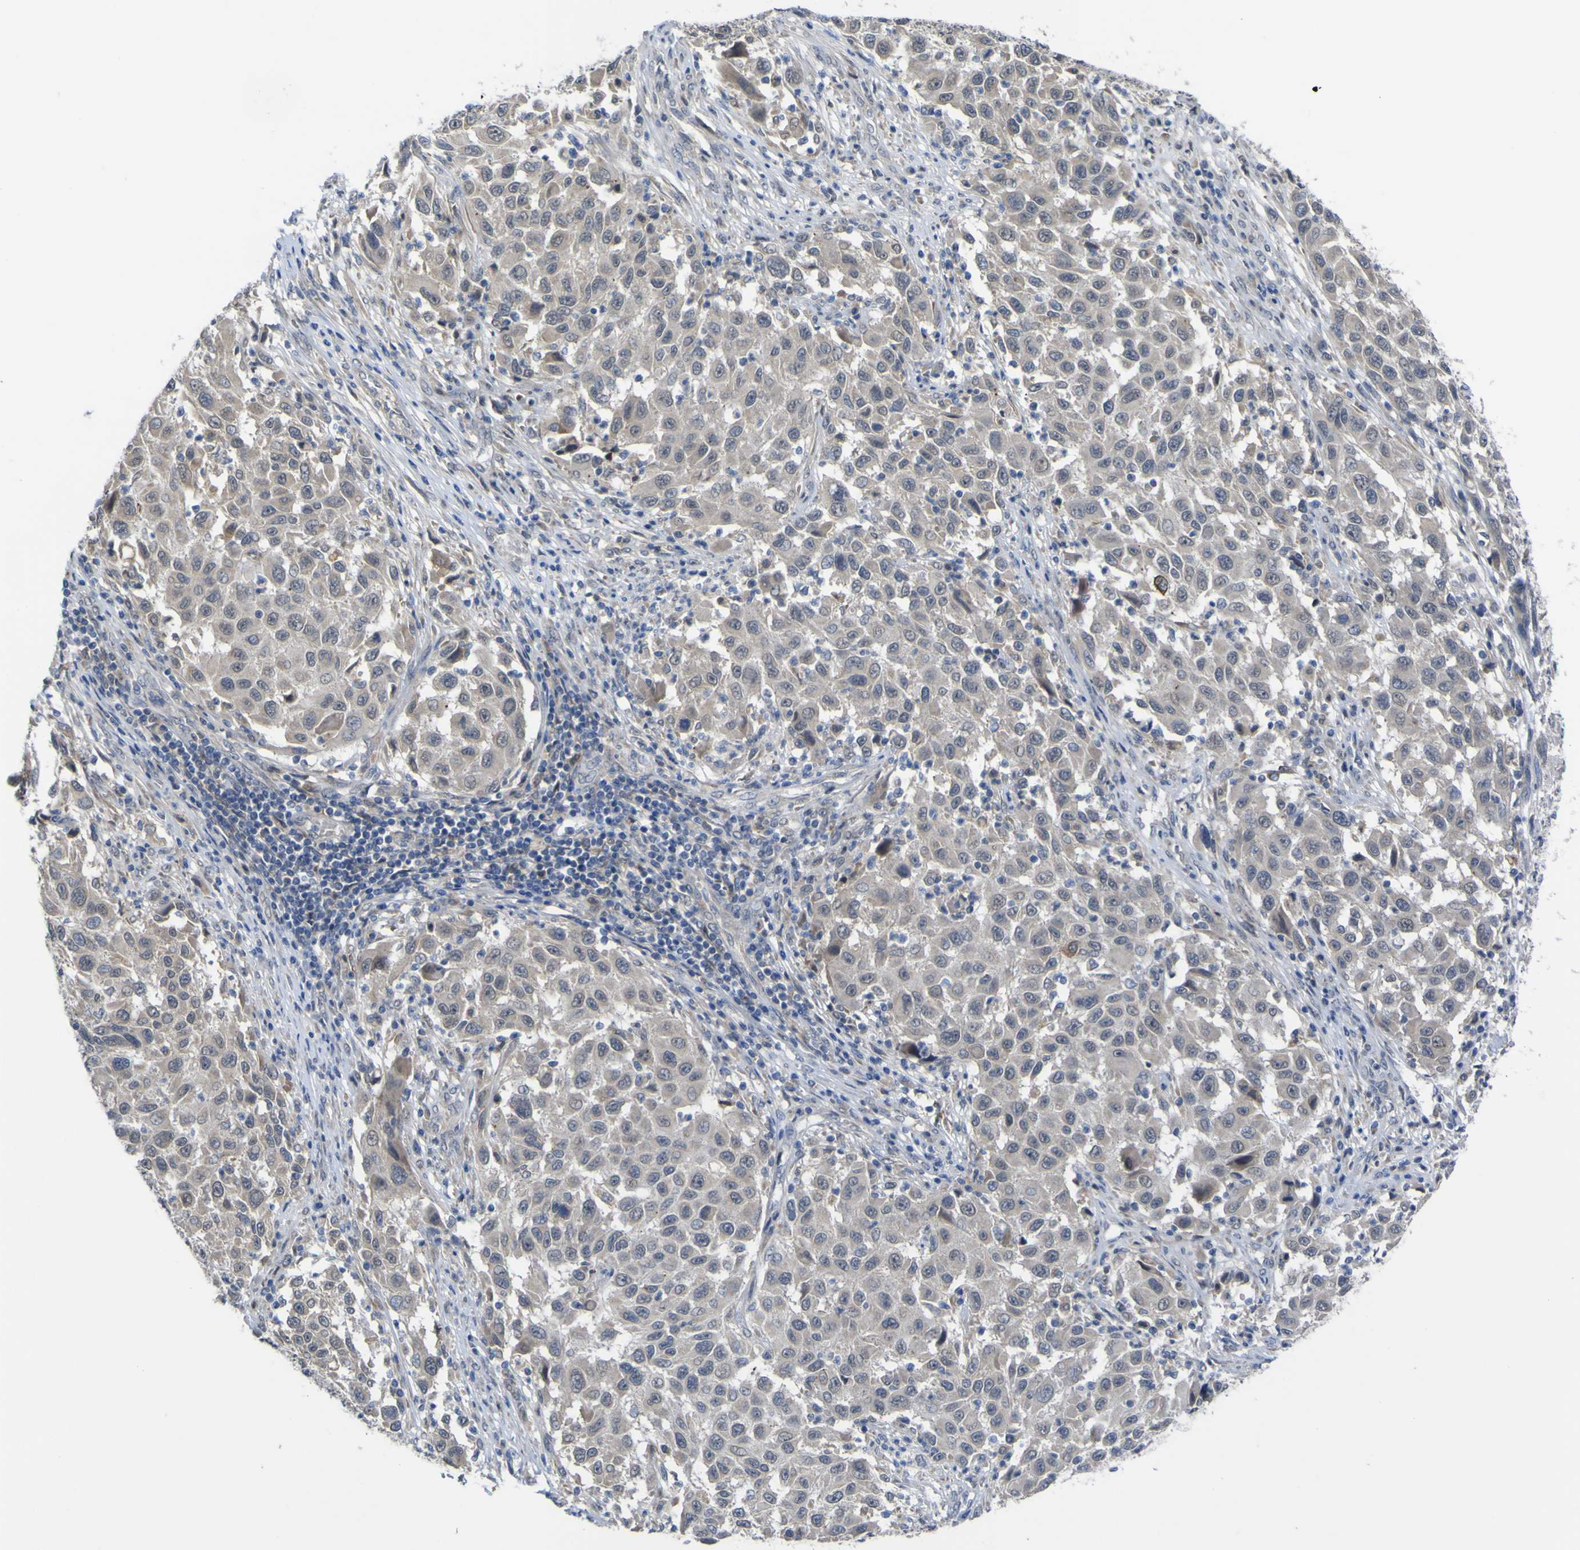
{"staining": {"intensity": "negative", "quantity": "none", "location": "none"}, "tissue": "melanoma", "cell_type": "Tumor cells", "image_type": "cancer", "snomed": [{"axis": "morphology", "description": "Malignant melanoma, Metastatic site"}, {"axis": "topography", "description": "Lymph node"}], "caption": "This is an immunohistochemistry (IHC) image of human malignant melanoma (metastatic site). There is no staining in tumor cells.", "gene": "TNFRSF11A", "patient": {"sex": "male", "age": 61}}